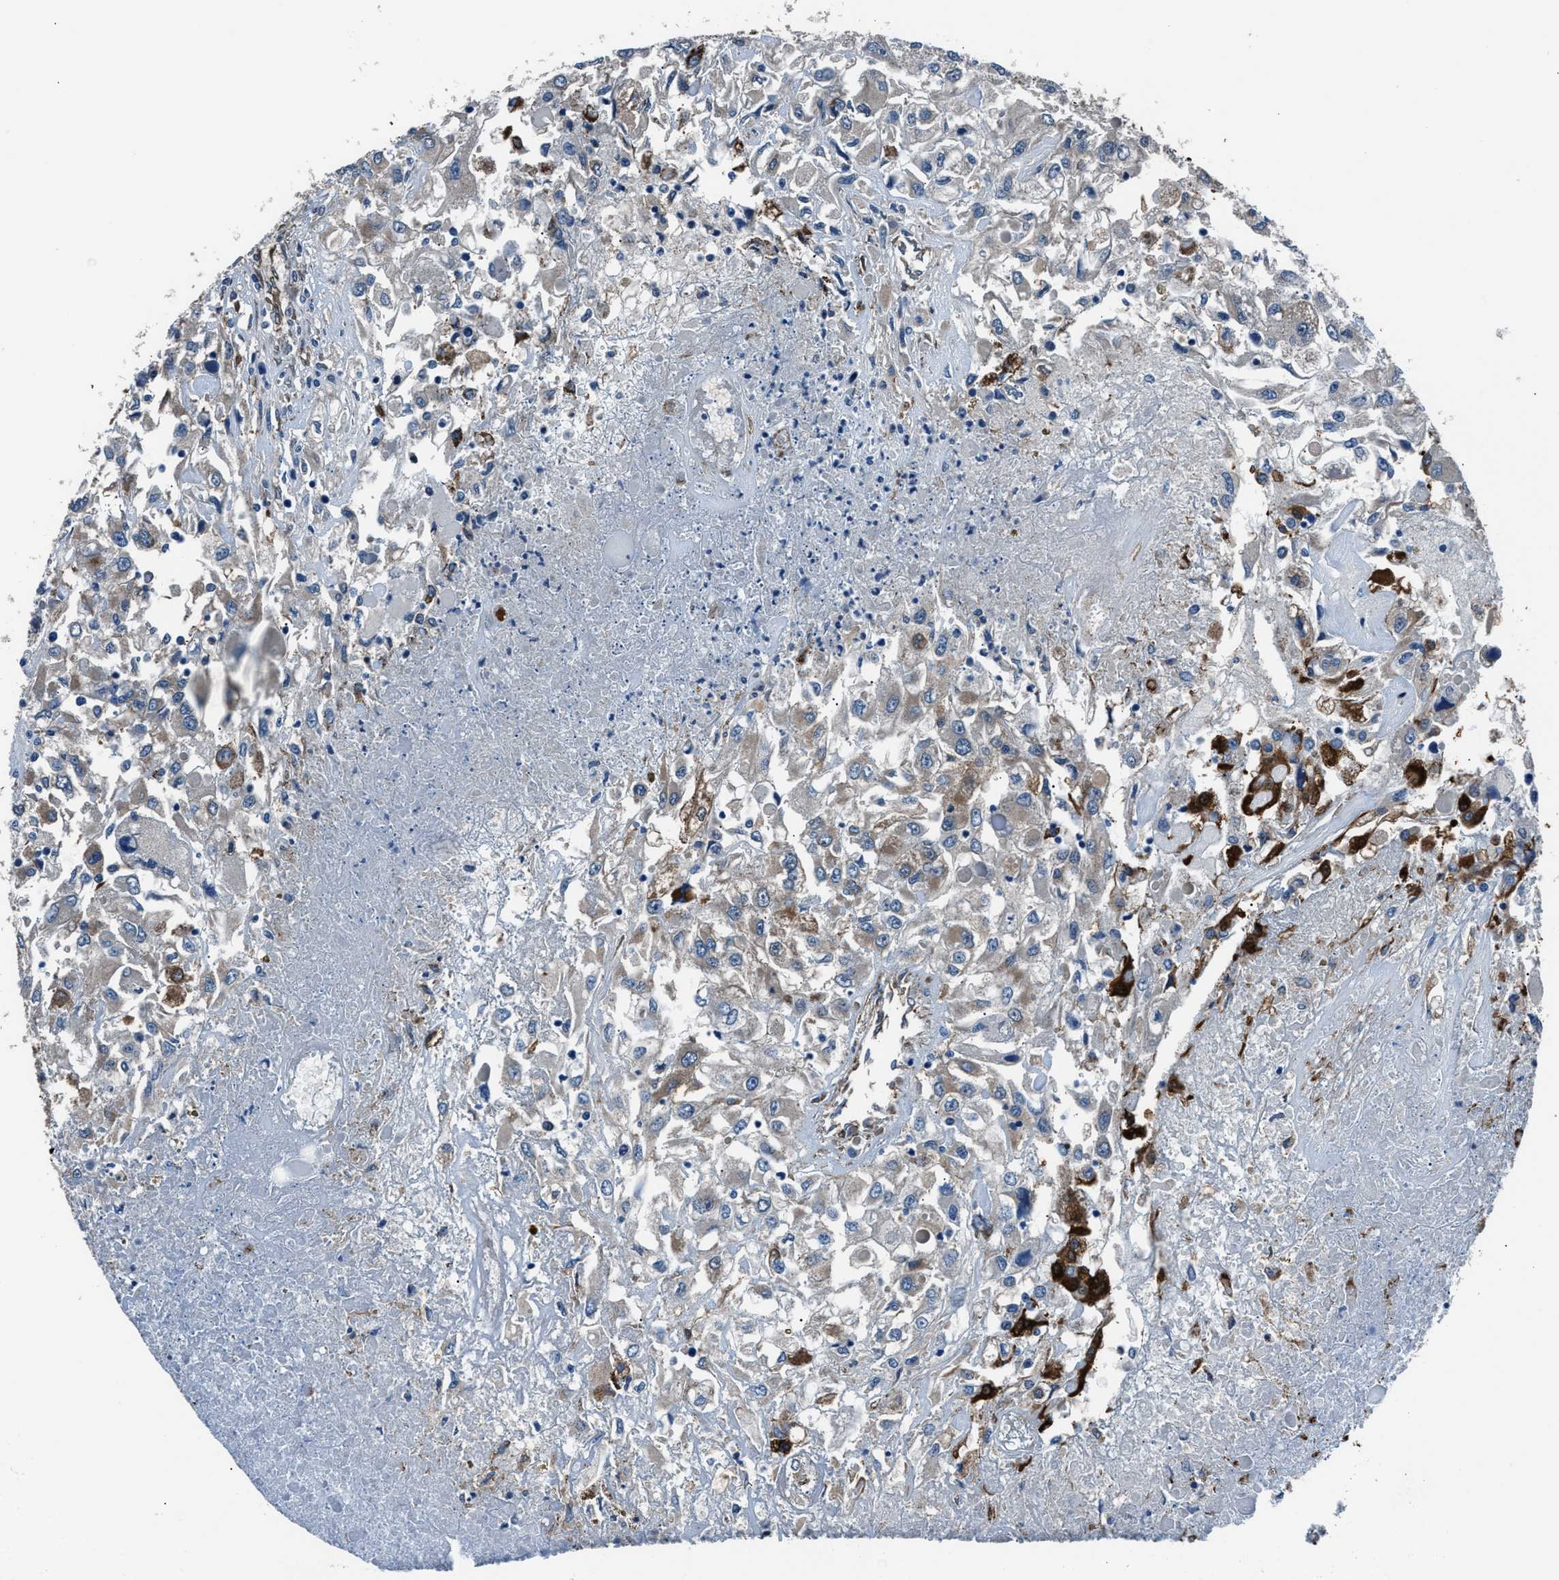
{"staining": {"intensity": "moderate", "quantity": "<25%", "location": "cytoplasmic/membranous"}, "tissue": "renal cancer", "cell_type": "Tumor cells", "image_type": "cancer", "snomed": [{"axis": "morphology", "description": "Adenocarcinoma, NOS"}, {"axis": "topography", "description": "Kidney"}], "caption": "Renal cancer (adenocarcinoma) tissue exhibits moderate cytoplasmic/membranous expression in approximately <25% of tumor cells (brown staining indicates protein expression, while blue staining denotes nuclei).", "gene": "PRTFDC1", "patient": {"sex": "female", "age": 52}}